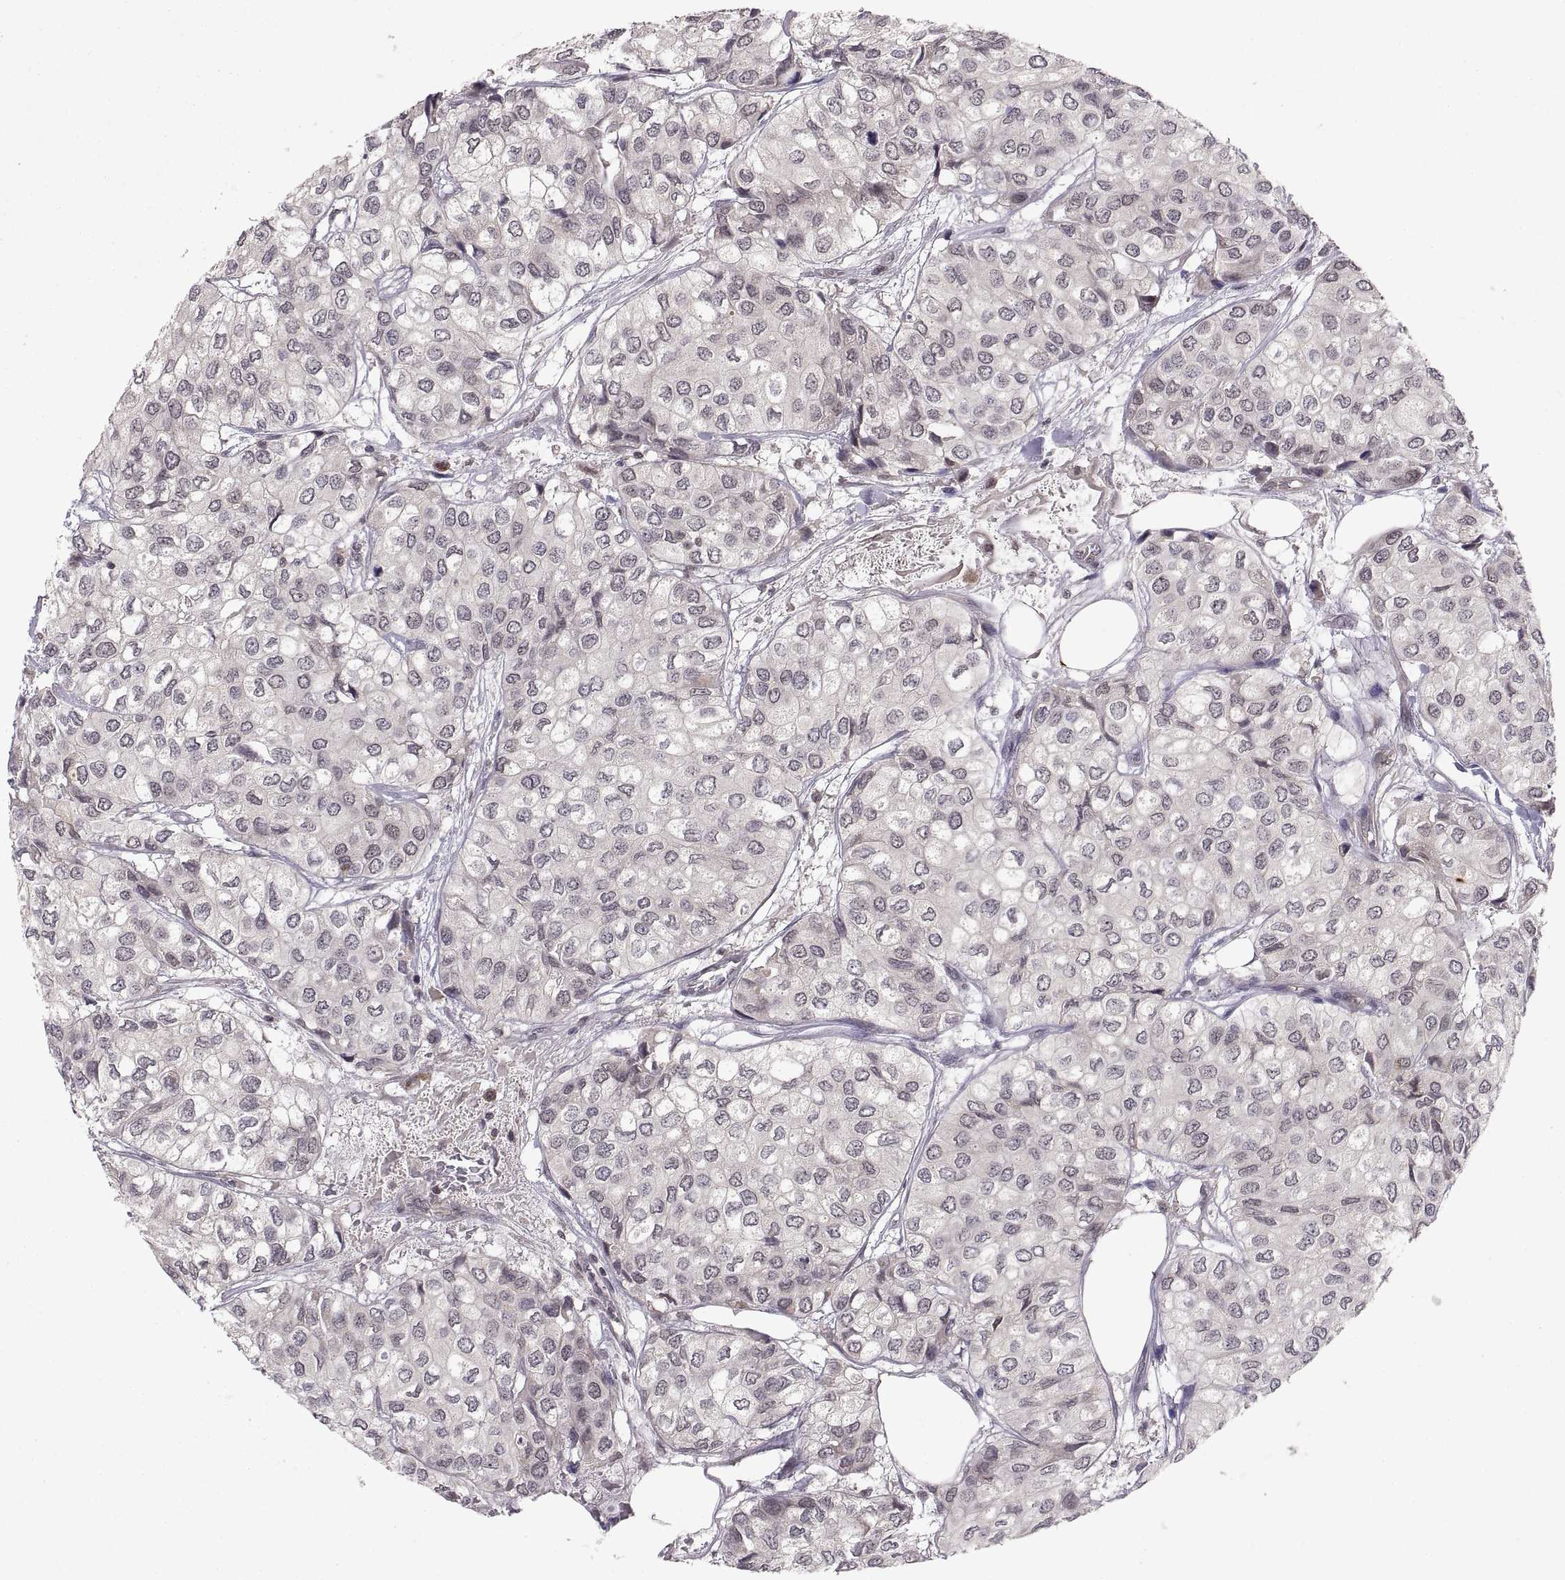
{"staining": {"intensity": "negative", "quantity": "none", "location": "none"}, "tissue": "urothelial cancer", "cell_type": "Tumor cells", "image_type": "cancer", "snomed": [{"axis": "morphology", "description": "Urothelial carcinoma, High grade"}, {"axis": "topography", "description": "Urinary bladder"}], "caption": "This is a micrograph of immunohistochemistry staining of urothelial carcinoma (high-grade), which shows no expression in tumor cells. (Brightfield microscopy of DAB (3,3'-diaminobenzidine) immunohistochemistry at high magnification).", "gene": "ABL2", "patient": {"sex": "male", "age": 73}}